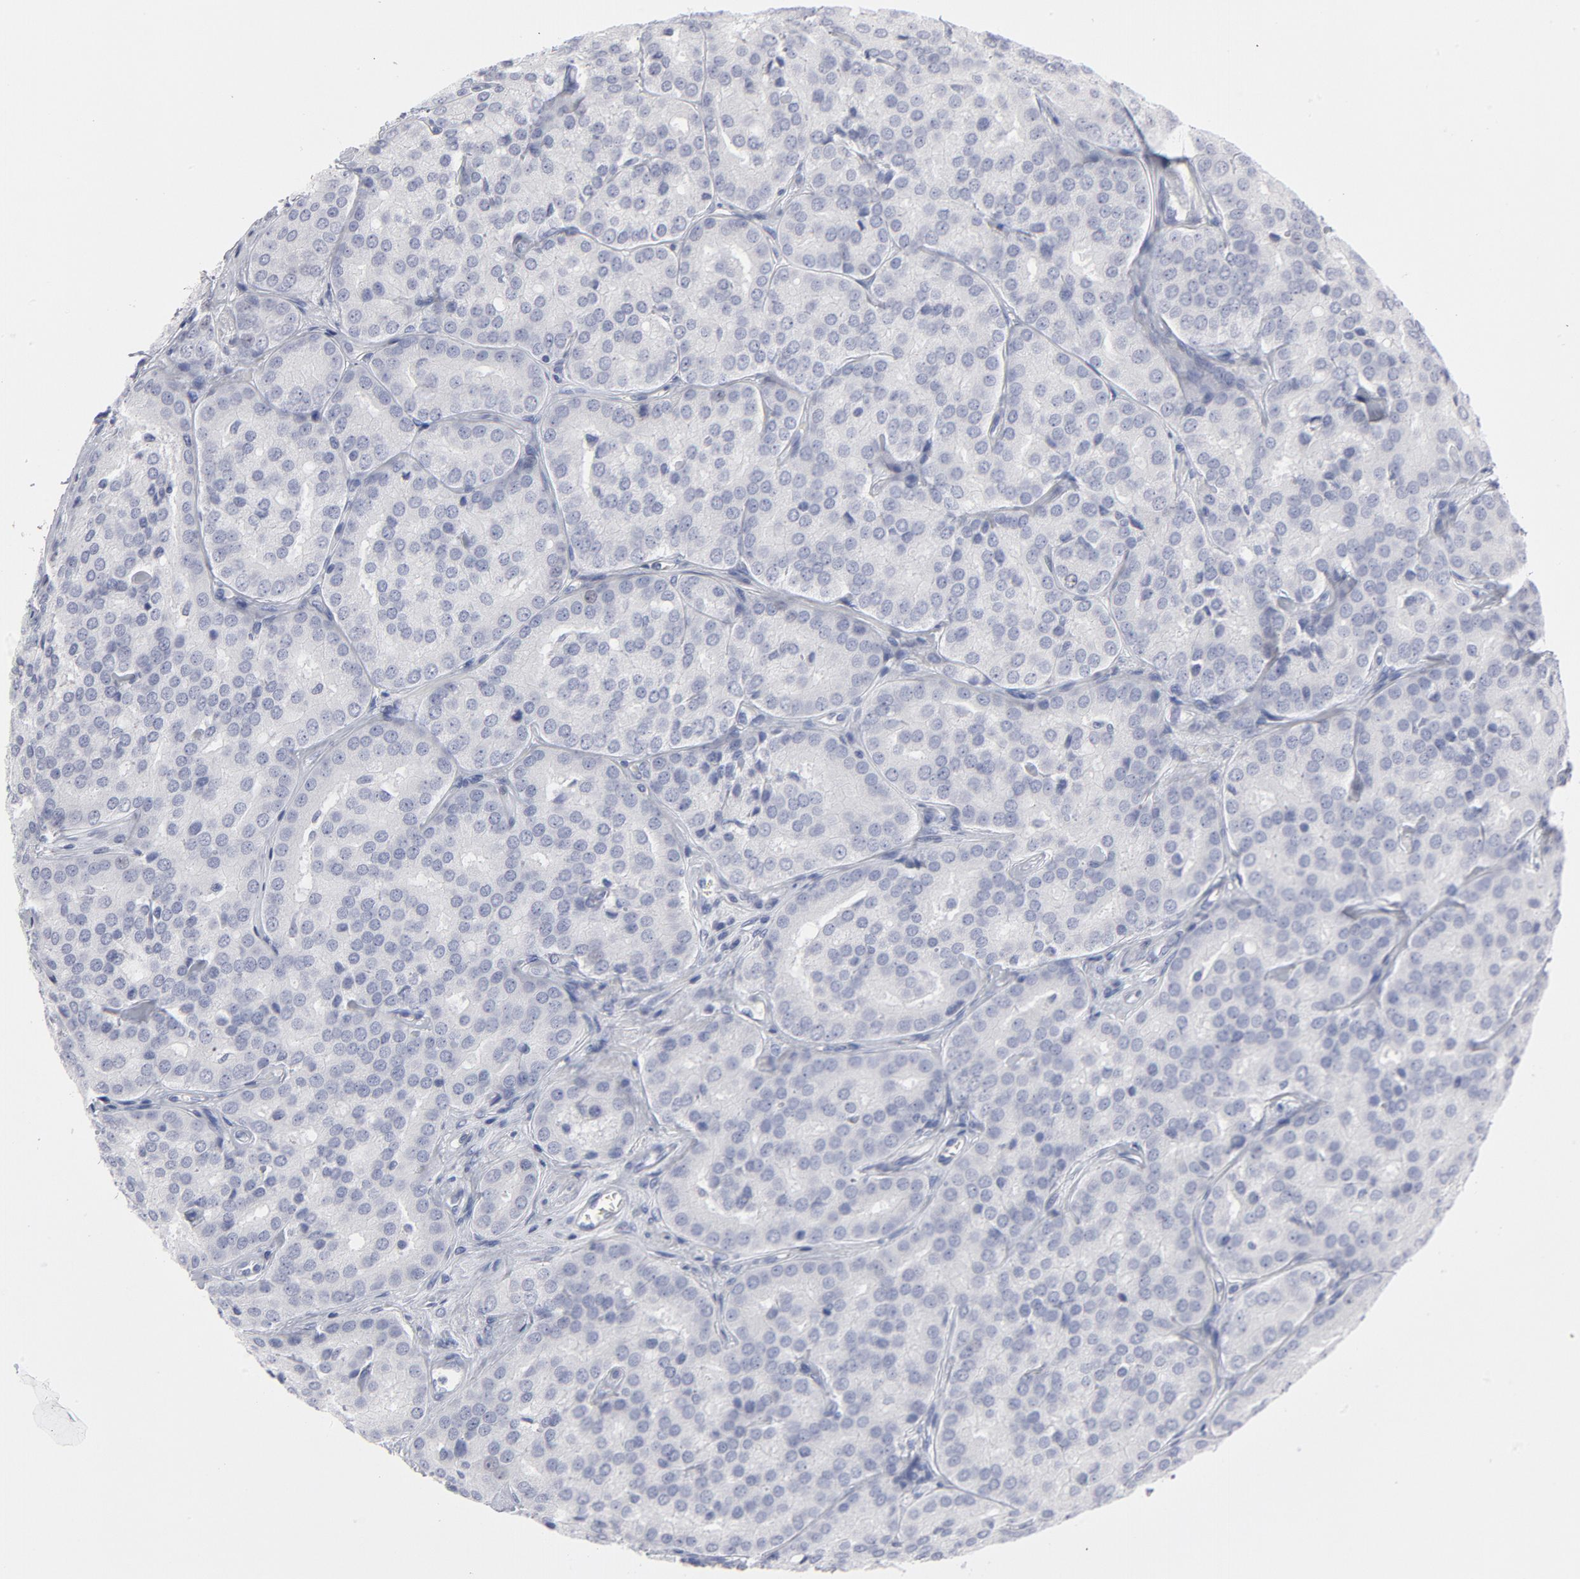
{"staining": {"intensity": "negative", "quantity": "none", "location": "none"}, "tissue": "prostate cancer", "cell_type": "Tumor cells", "image_type": "cancer", "snomed": [{"axis": "morphology", "description": "Adenocarcinoma, High grade"}, {"axis": "topography", "description": "Prostate"}], "caption": "Prostate adenocarcinoma (high-grade) stained for a protein using IHC exhibits no expression tumor cells.", "gene": "MCM7", "patient": {"sex": "male", "age": 64}}